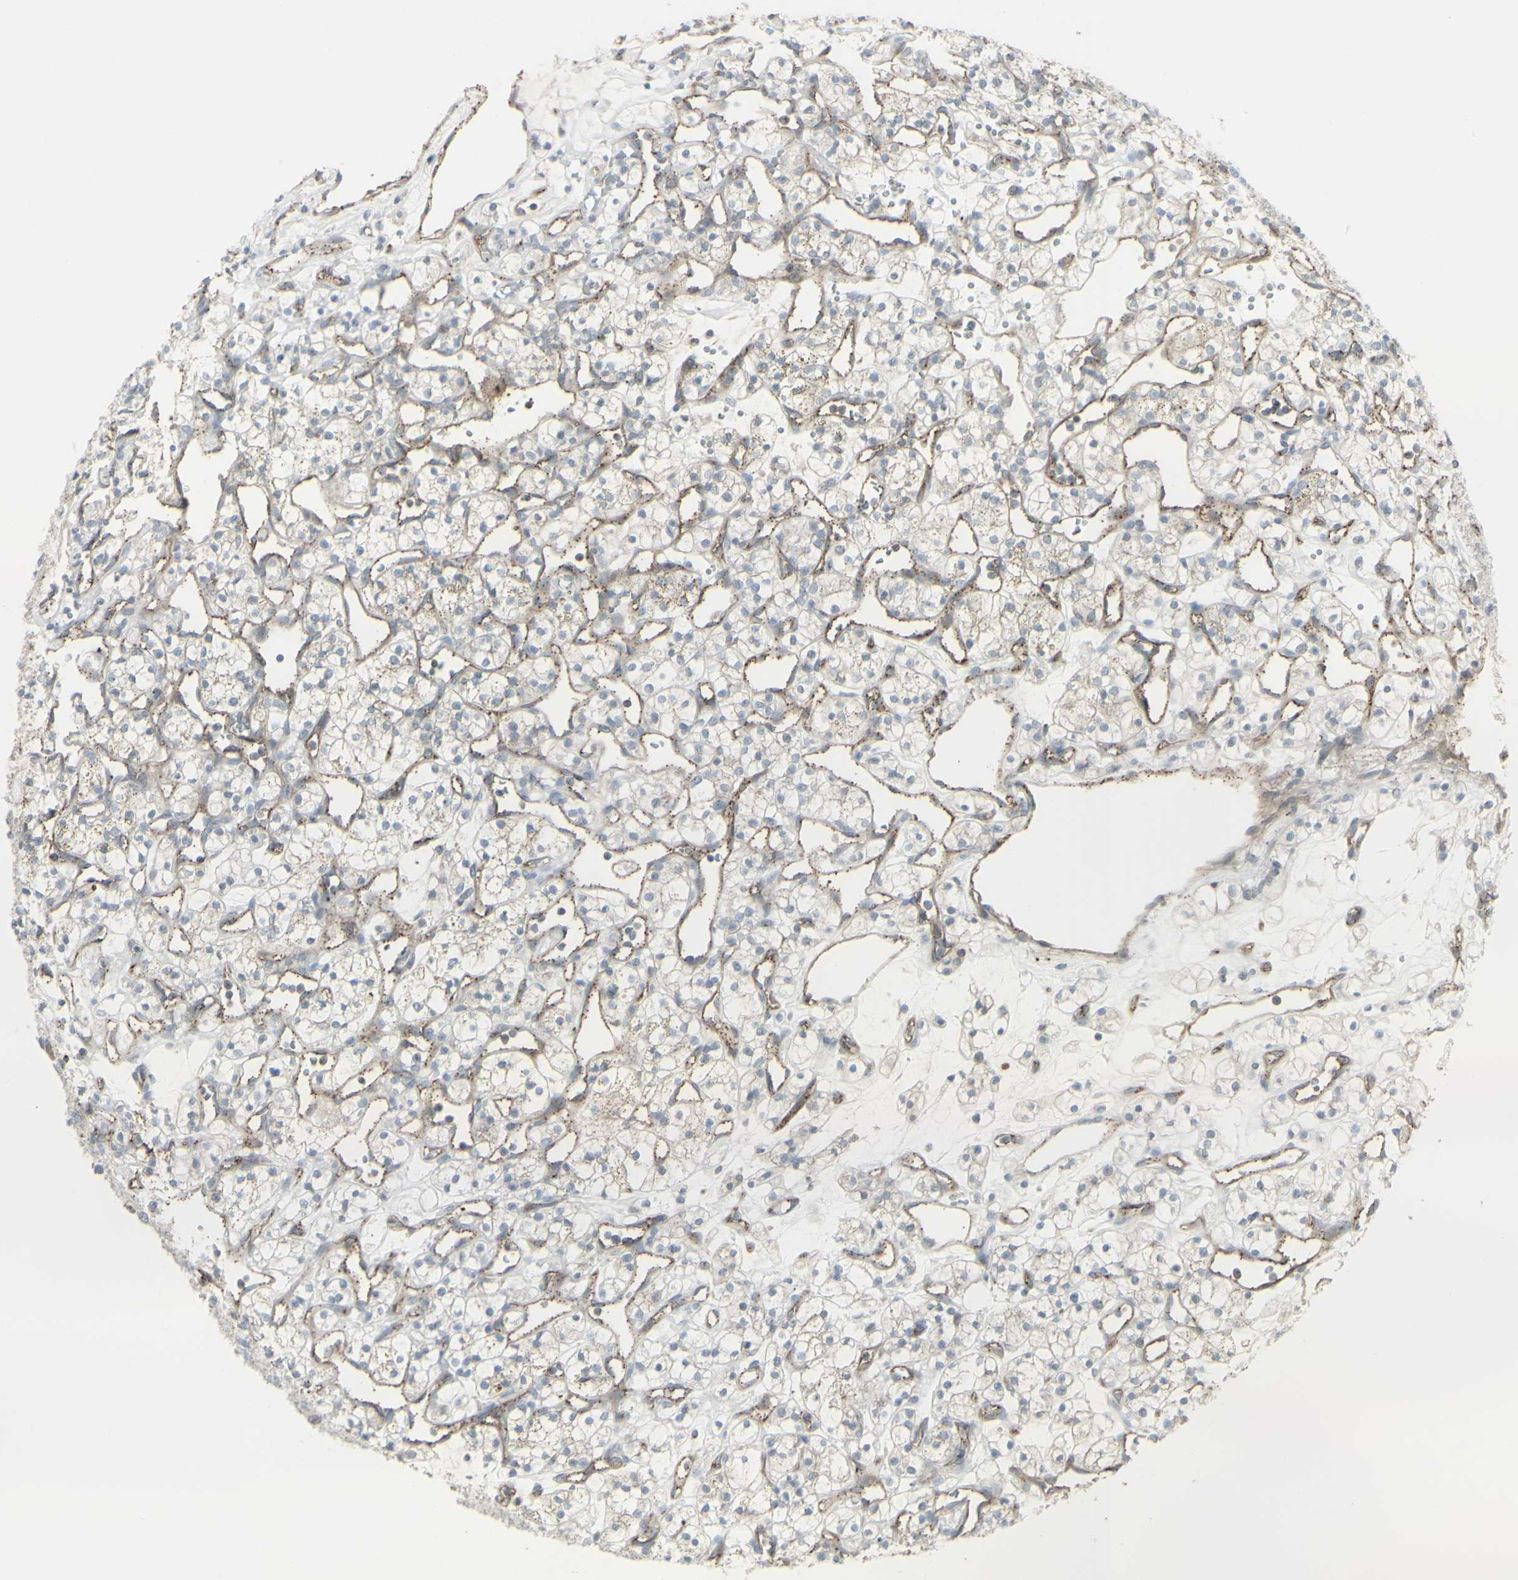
{"staining": {"intensity": "negative", "quantity": "none", "location": "none"}, "tissue": "renal cancer", "cell_type": "Tumor cells", "image_type": "cancer", "snomed": [{"axis": "morphology", "description": "Adenocarcinoma, NOS"}, {"axis": "topography", "description": "Kidney"}], "caption": "Adenocarcinoma (renal) was stained to show a protein in brown. There is no significant expression in tumor cells.", "gene": "GALNT6", "patient": {"sex": "female", "age": 60}}